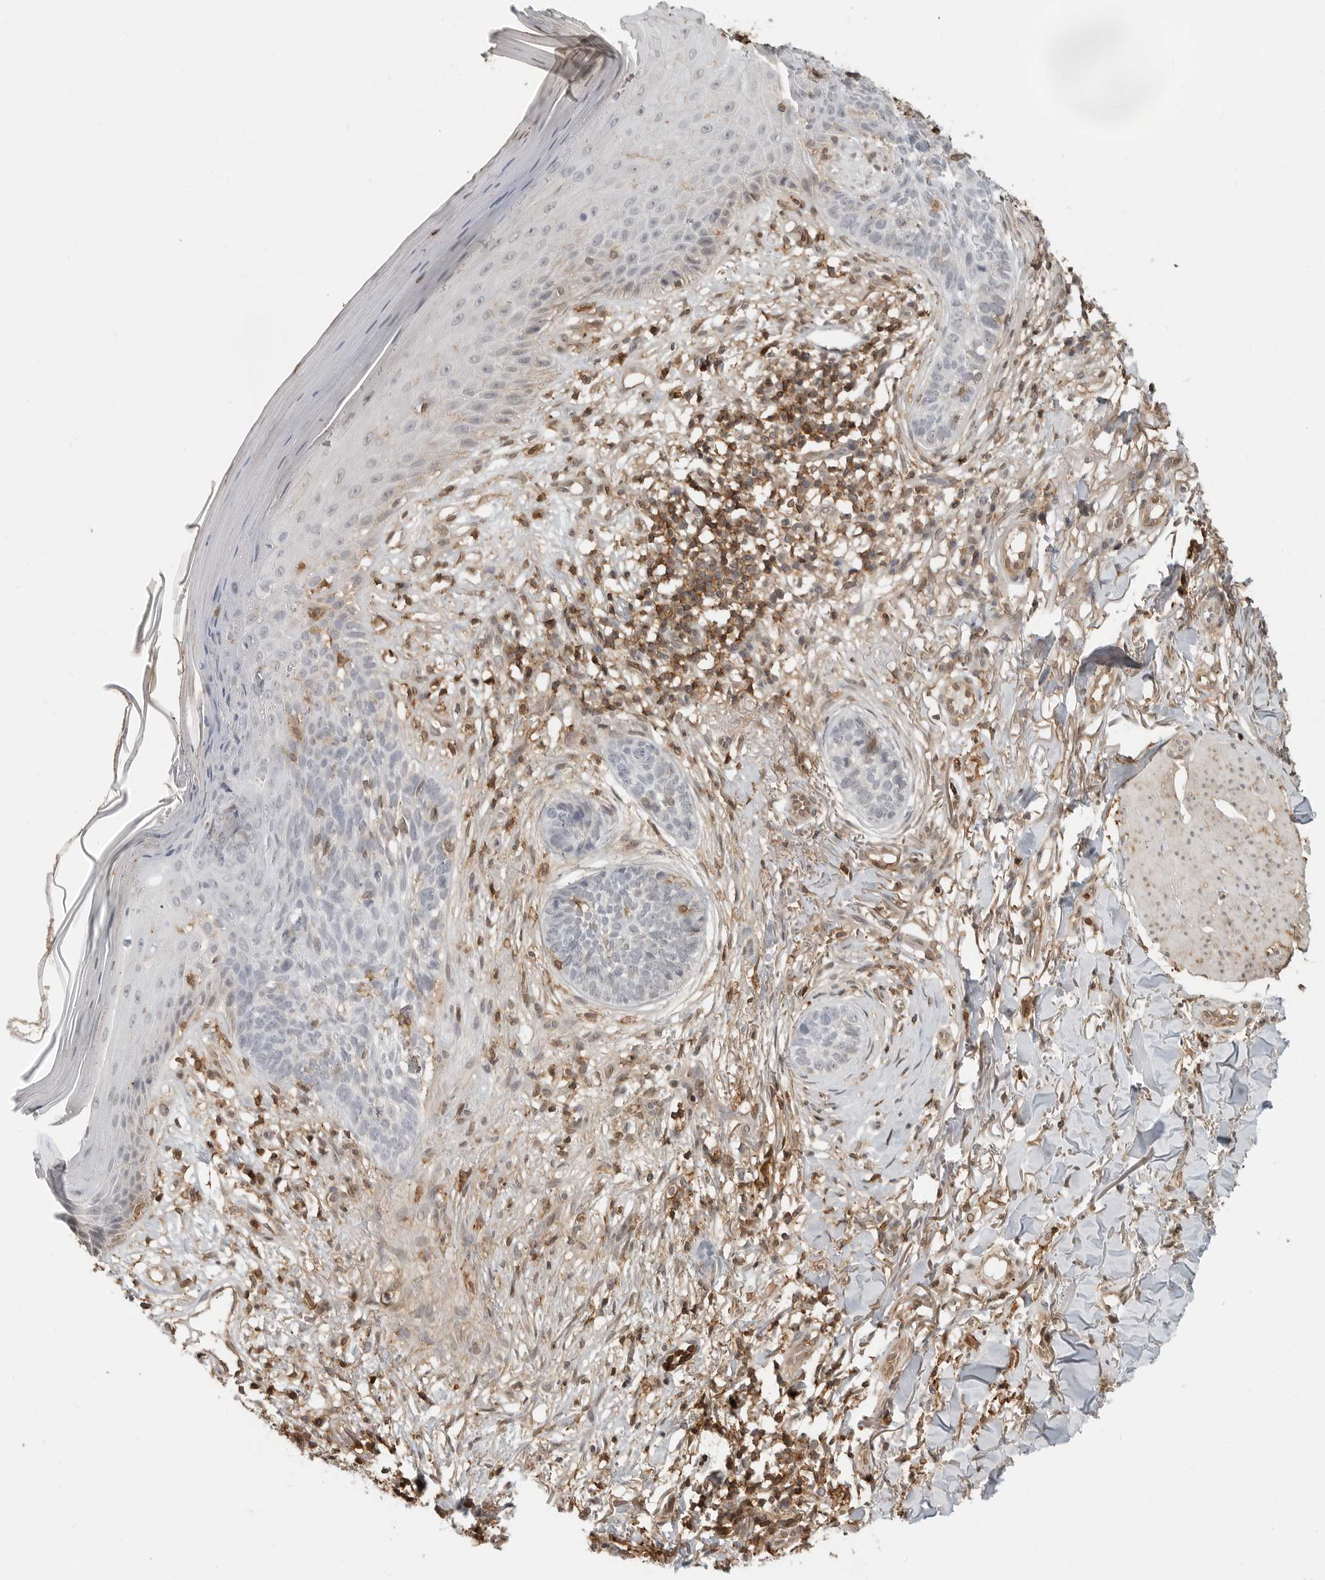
{"staining": {"intensity": "negative", "quantity": "none", "location": "none"}, "tissue": "skin cancer", "cell_type": "Tumor cells", "image_type": "cancer", "snomed": [{"axis": "morphology", "description": "Normal tissue, NOS"}, {"axis": "morphology", "description": "Basal cell carcinoma"}, {"axis": "topography", "description": "Skin"}], "caption": "The immunohistochemistry (IHC) micrograph has no significant staining in tumor cells of skin cancer (basal cell carcinoma) tissue.", "gene": "ANXA11", "patient": {"sex": "male", "age": 67}}